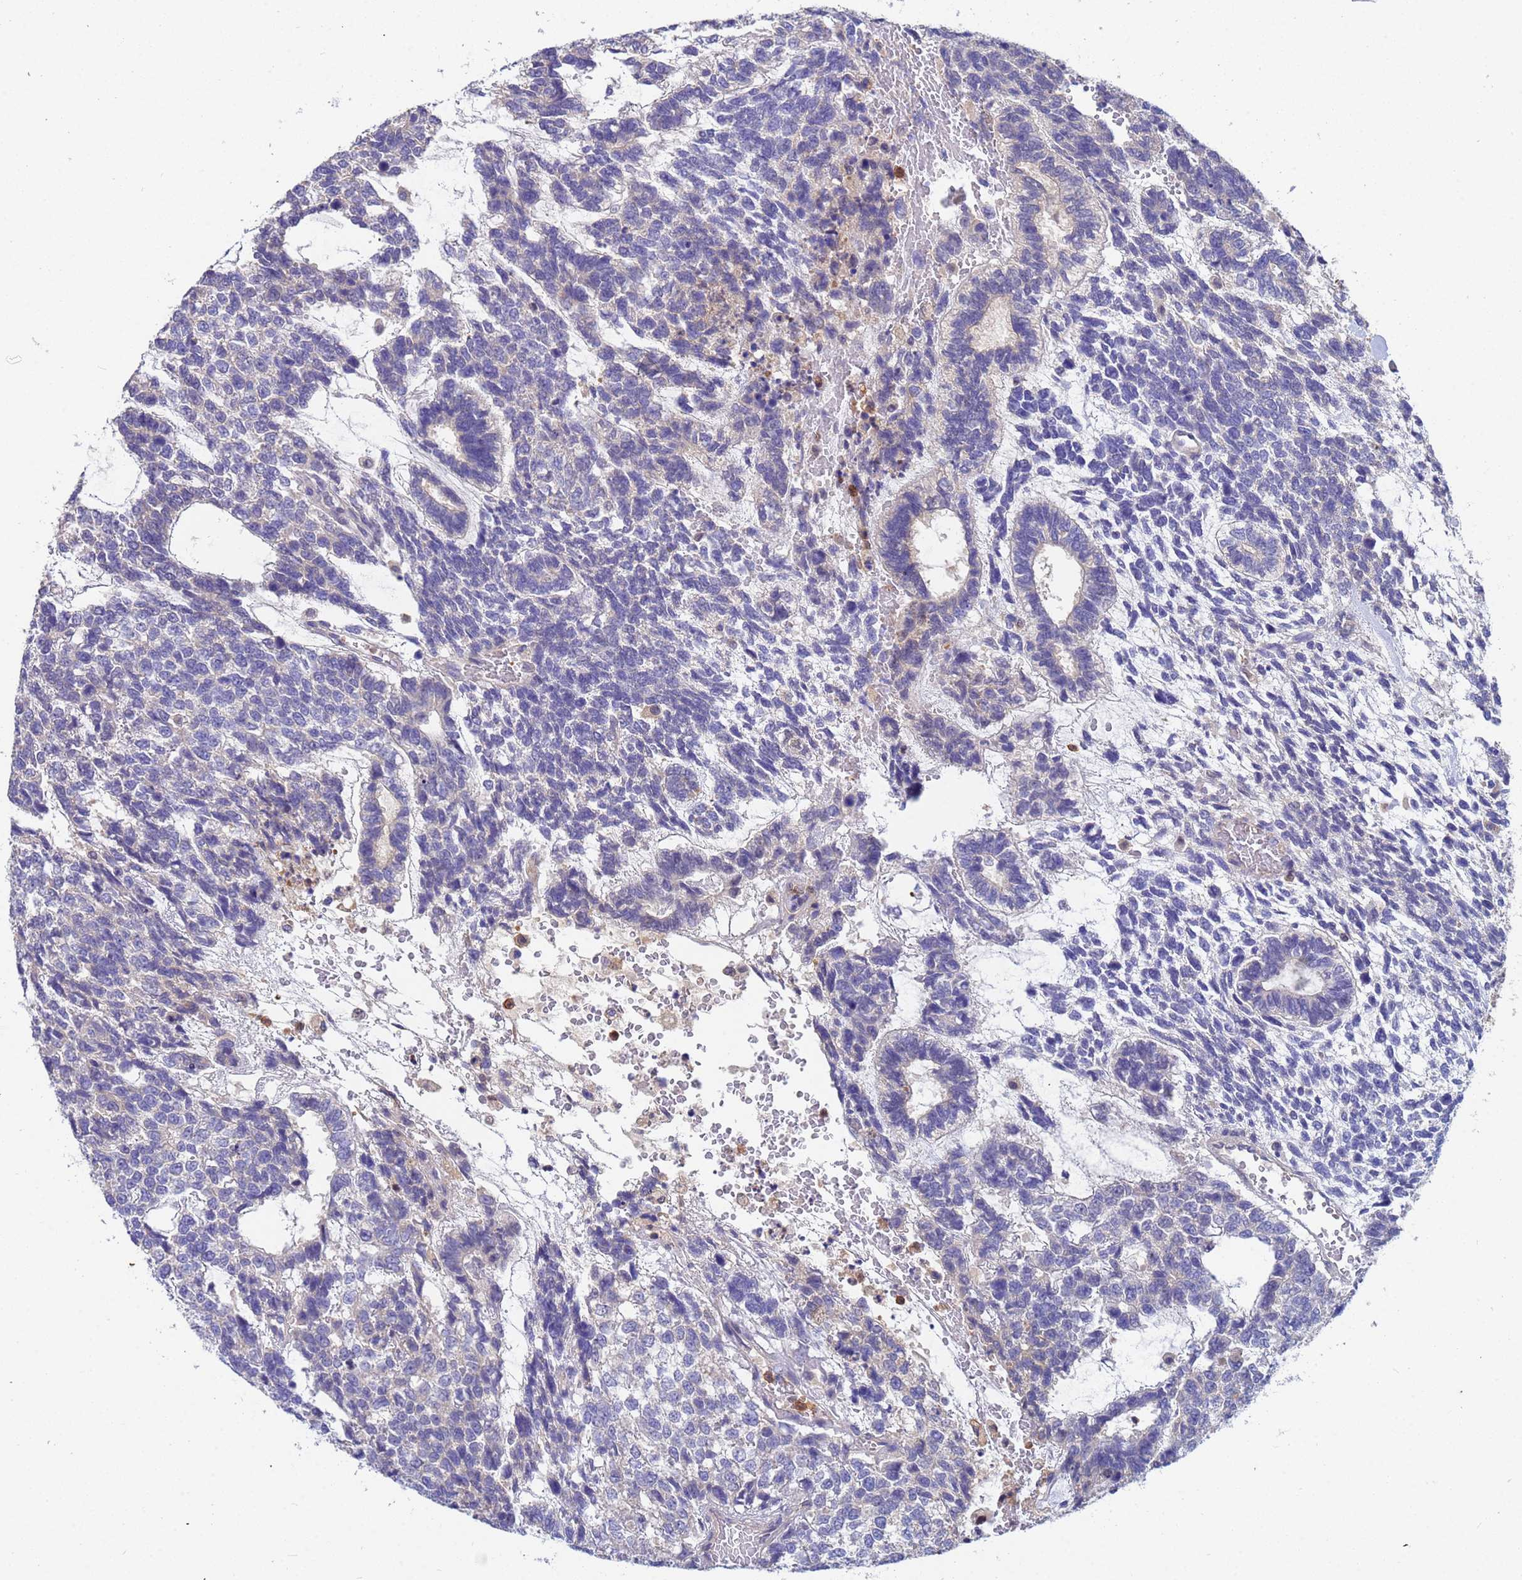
{"staining": {"intensity": "negative", "quantity": "none", "location": "none"}, "tissue": "testis cancer", "cell_type": "Tumor cells", "image_type": "cancer", "snomed": [{"axis": "morphology", "description": "Carcinoma, Embryonal, NOS"}, {"axis": "topography", "description": "Testis"}], "caption": "Immunohistochemical staining of human testis cancer exhibits no significant expression in tumor cells. (DAB immunohistochemistry, high magnification).", "gene": "TTLL11", "patient": {"sex": "male", "age": 23}}